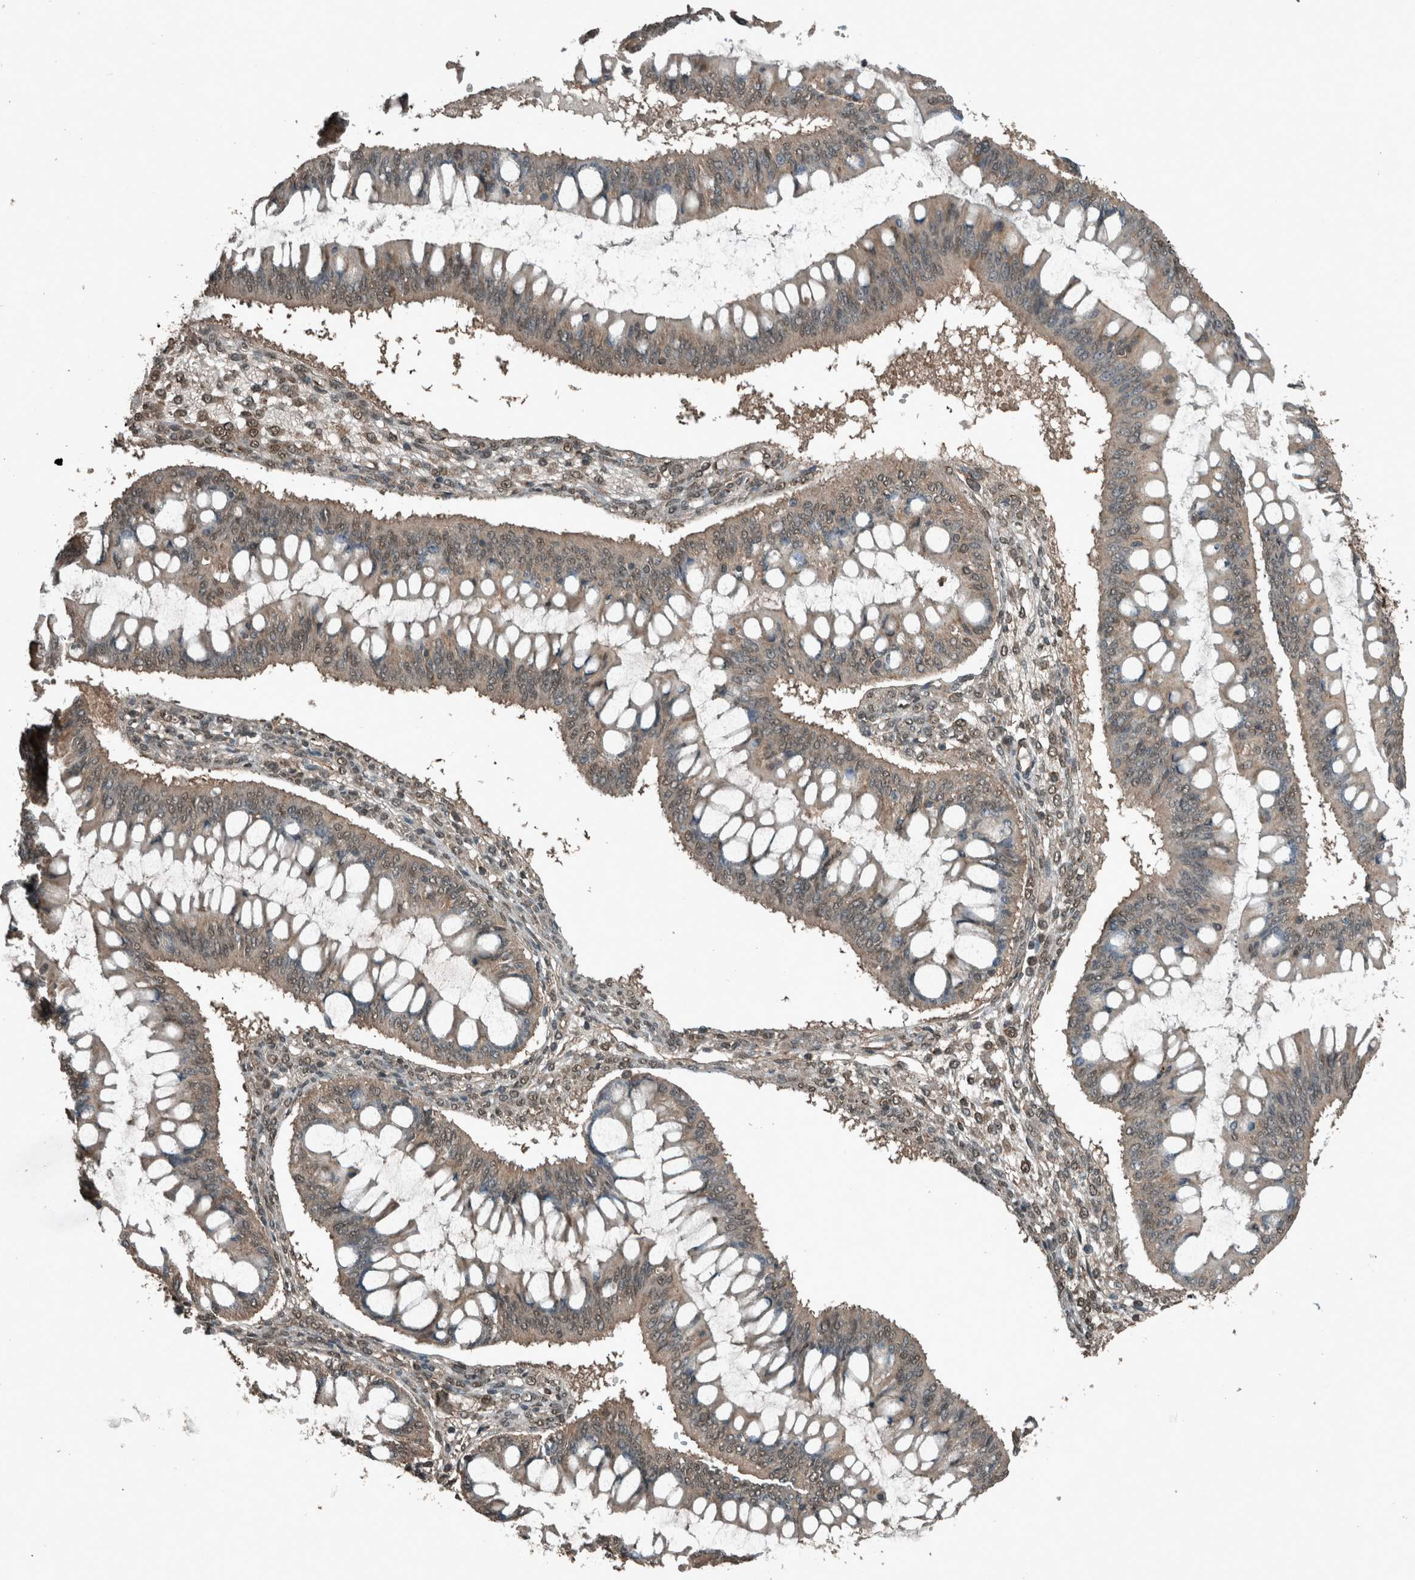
{"staining": {"intensity": "weak", "quantity": "25%-75%", "location": "cytoplasmic/membranous,nuclear"}, "tissue": "ovarian cancer", "cell_type": "Tumor cells", "image_type": "cancer", "snomed": [{"axis": "morphology", "description": "Cystadenocarcinoma, mucinous, NOS"}, {"axis": "topography", "description": "Ovary"}], "caption": "Immunohistochemical staining of human ovarian mucinous cystadenocarcinoma exhibits weak cytoplasmic/membranous and nuclear protein positivity in approximately 25%-75% of tumor cells.", "gene": "ARHGEF12", "patient": {"sex": "female", "age": 73}}